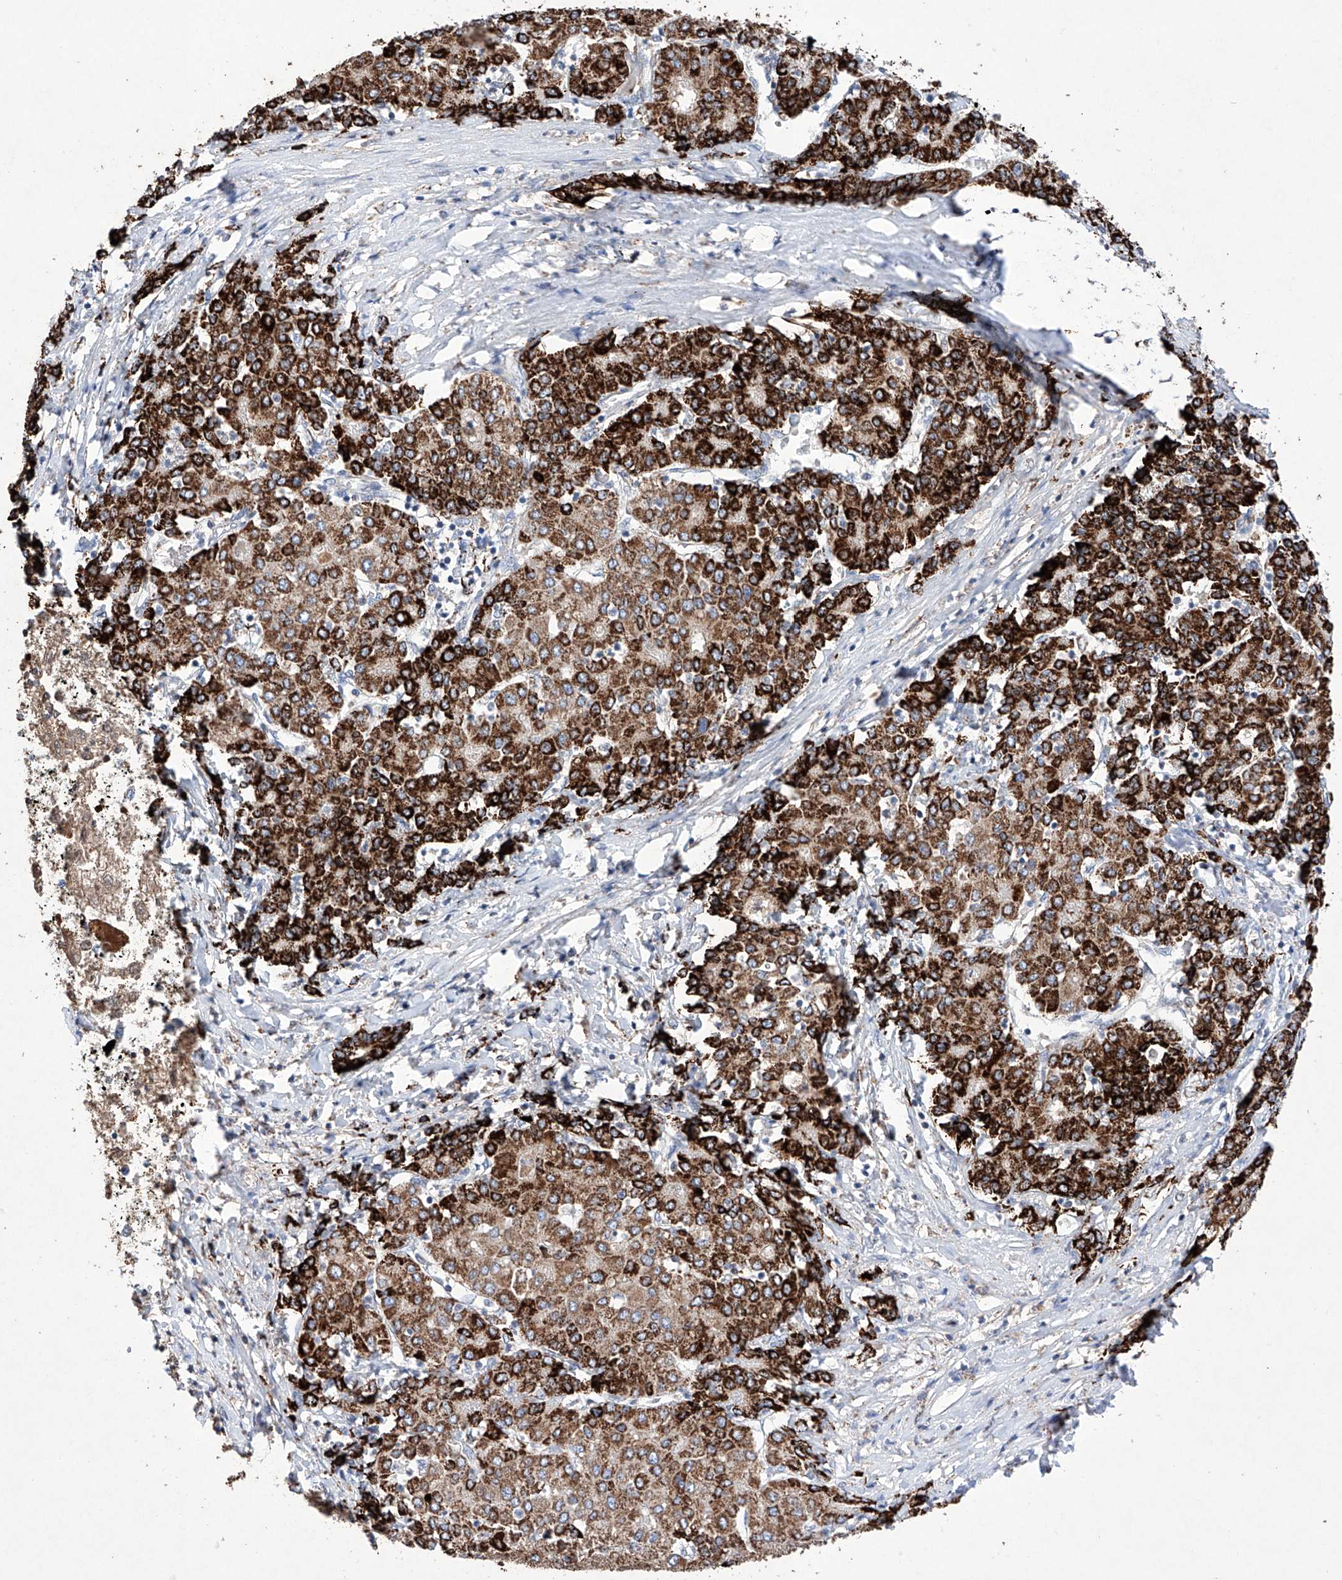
{"staining": {"intensity": "strong", "quantity": ">75%", "location": "cytoplasmic/membranous"}, "tissue": "liver cancer", "cell_type": "Tumor cells", "image_type": "cancer", "snomed": [{"axis": "morphology", "description": "Carcinoma, Hepatocellular, NOS"}, {"axis": "topography", "description": "Liver"}], "caption": "Protein staining of liver cancer (hepatocellular carcinoma) tissue demonstrates strong cytoplasmic/membranous expression in approximately >75% of tumor cells.", "gene": "NRROS", "patient": {"sex": "male", "age": 65}}